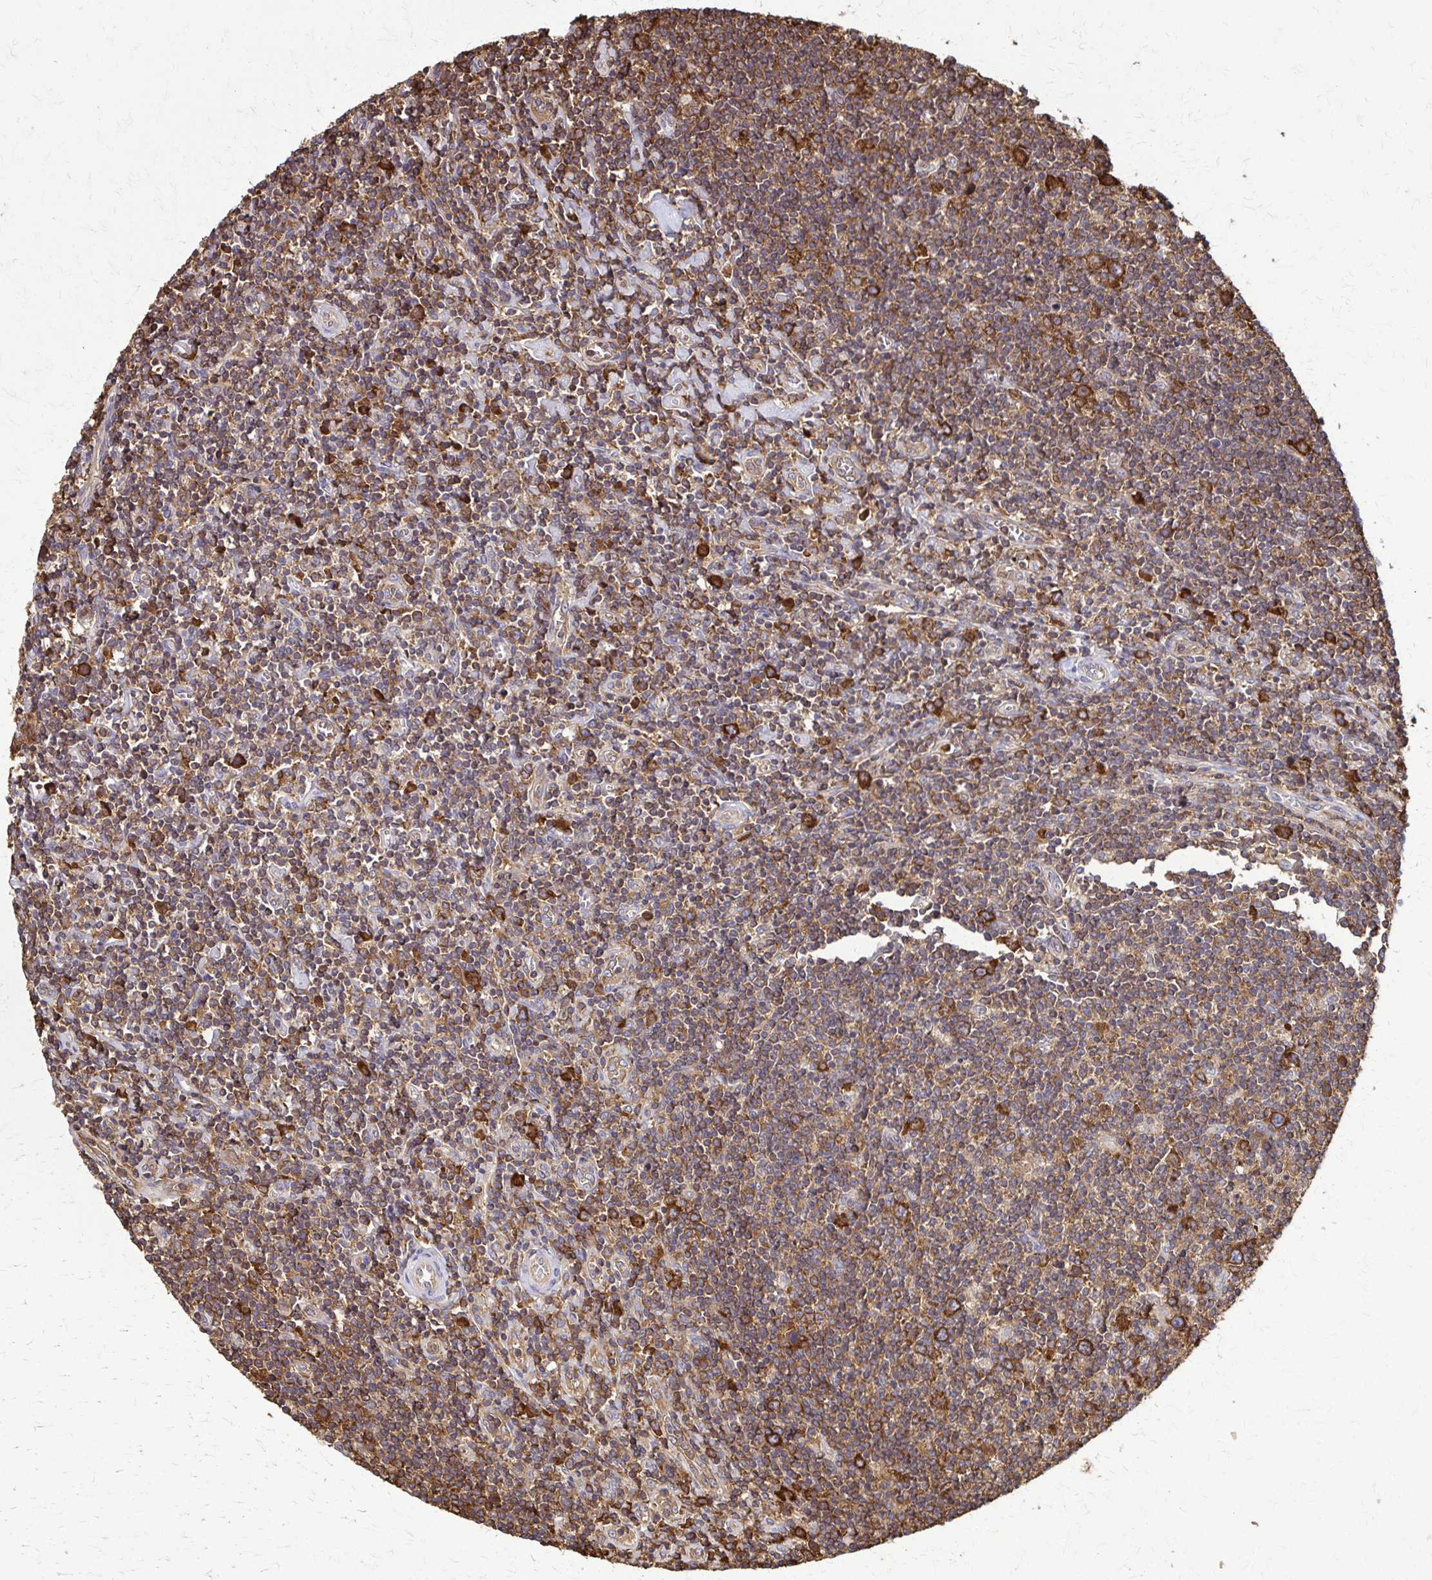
{"staining": {"intensity": "strong", "quantity": ">75%", "location": "cytoplasmic/membranous"}, "tissue": "lymphoma", "cell_type": "Tumor cells", "image_type": "cancer", "snomed": [{"axis": "morphology", "description": "Hodgkin's disease, NOS"}, {"axis": "topography", "description": "Lymph node"}], "caption": "The photomicrograph reveals a brown stain indicating the presence of a protein in the cytoplasmic/membranous of tumor cells in Hodgkin's disease.", "gene": "EEF2", "patient": {"sex": "male", "age": 40}}